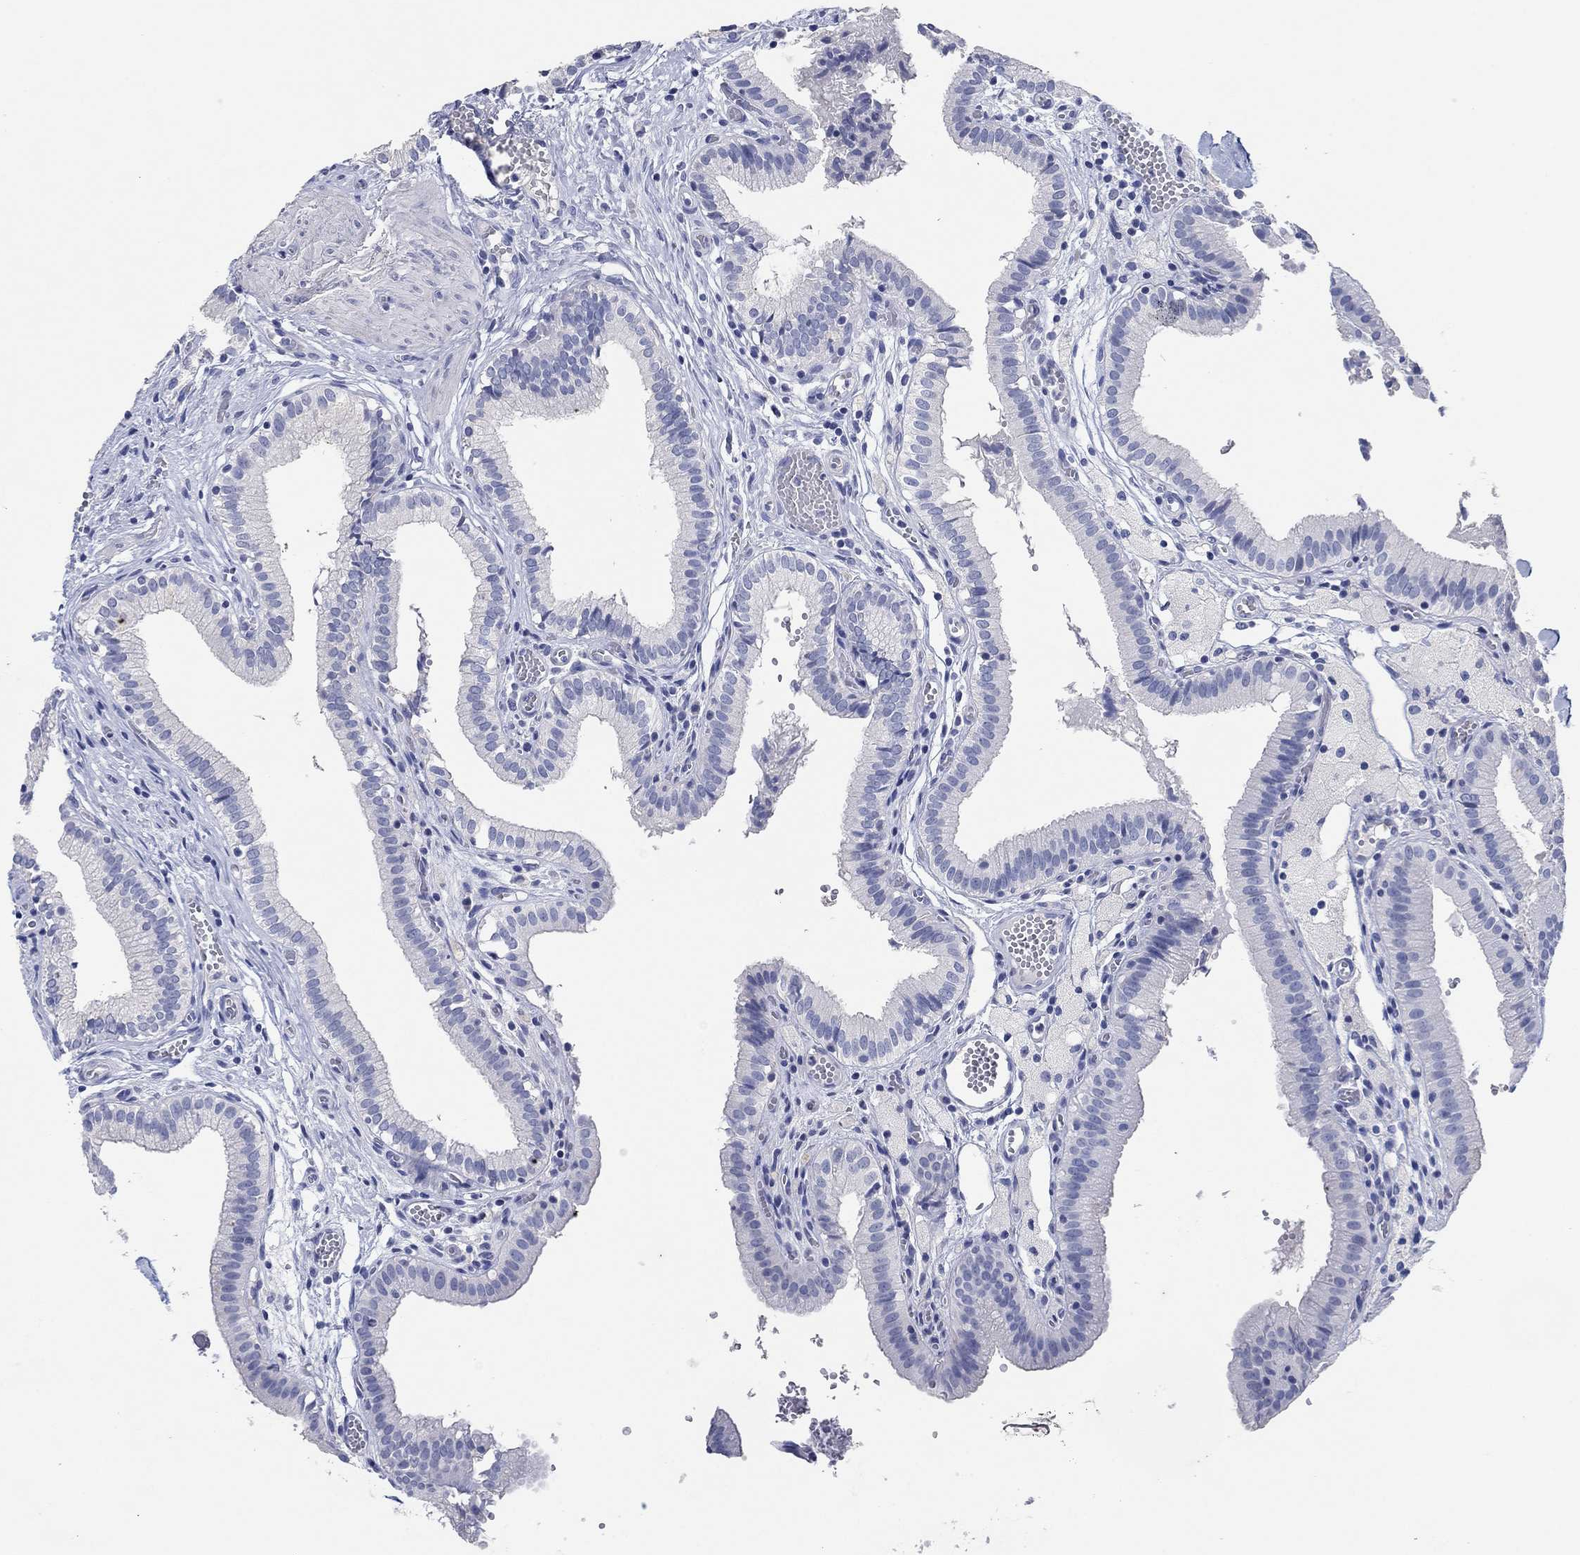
{"staining": {"intensity": "negative", "quantity": "none", "location": "none"}, "tissue": "gallbladder", "cell_type": "Glandular cells", "image_type": "normal", "snomed": [{"axis": "morphology", "description": "Normal tissue, NOS"}, {"axis": "topography", "description": "Gallbladder"}], "caption": "Immunohistochemistry histopathology image of unremarkable gallbladder: human gallbladder stained with DAB (3,3'-diaminobenzidine) displays no significant protein staining in glandular cells. The staining was performed using DAB to visualize the protein expression in brown, while the nuclei were stained in blue with hematoxylin (Magnification: 20x).", "gene": "POU5F1", "patient": {"sex": "female", "age": 24}}